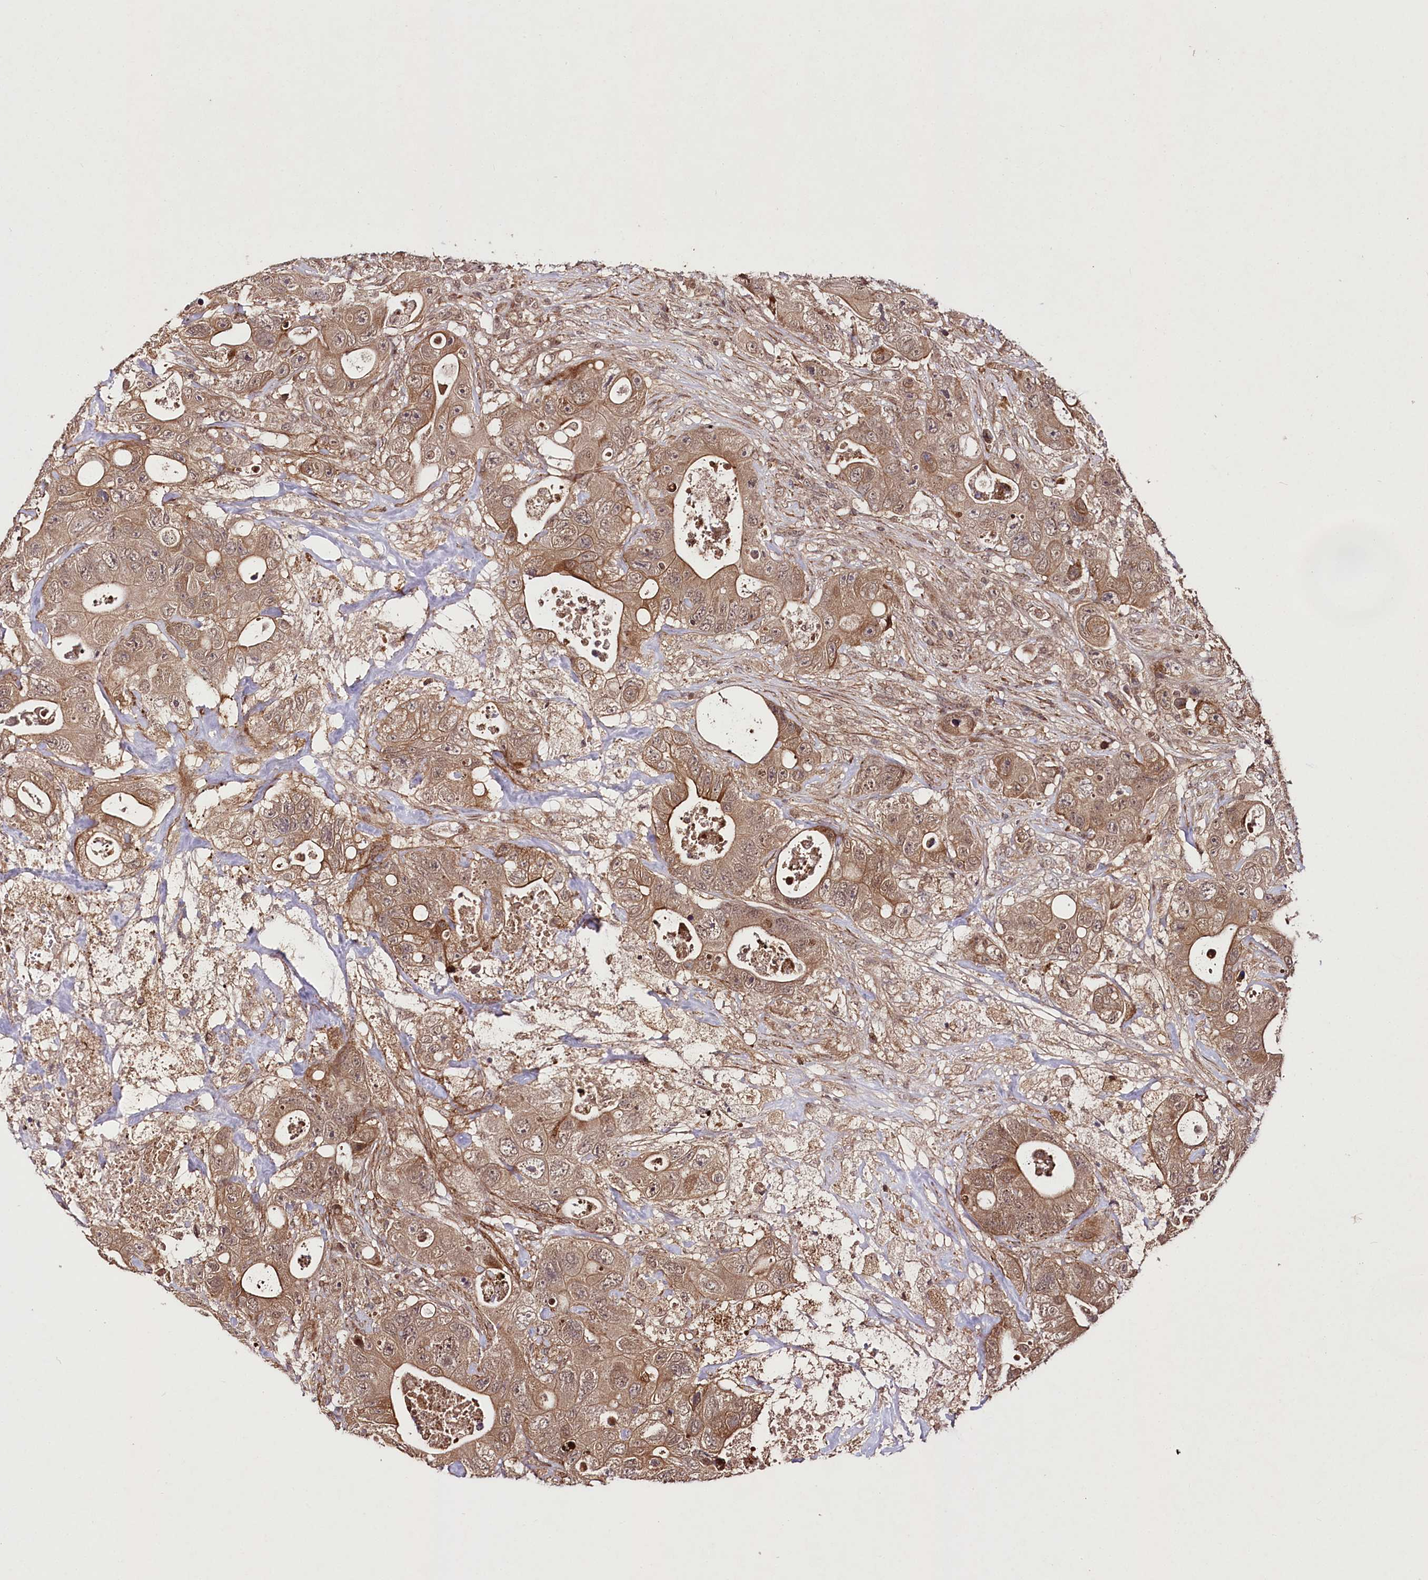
{"staining": {"intensity": "moderate", "quantity": ">75%", "location": "cytoplasmic/membranous"}, "tissue": "colorectal cancer", "cell_type": "Tumor cells", "image_type": "cancer", "snomed": [{"axis": "morphology", "description": "Adenocarcinoma, NOS"}, {"axis": "topography", "description": "Colon"}], "caption": "Protein expression by immunohistochemistry (IHC) reveals moderate cytoplasmic/membranous positivity in approximately >75% of tumor cells in colorectal cancer. Nuclei are stained in blue.", "gene": "PHLDB1", "patient": {"sex": "female", "age": 46}}